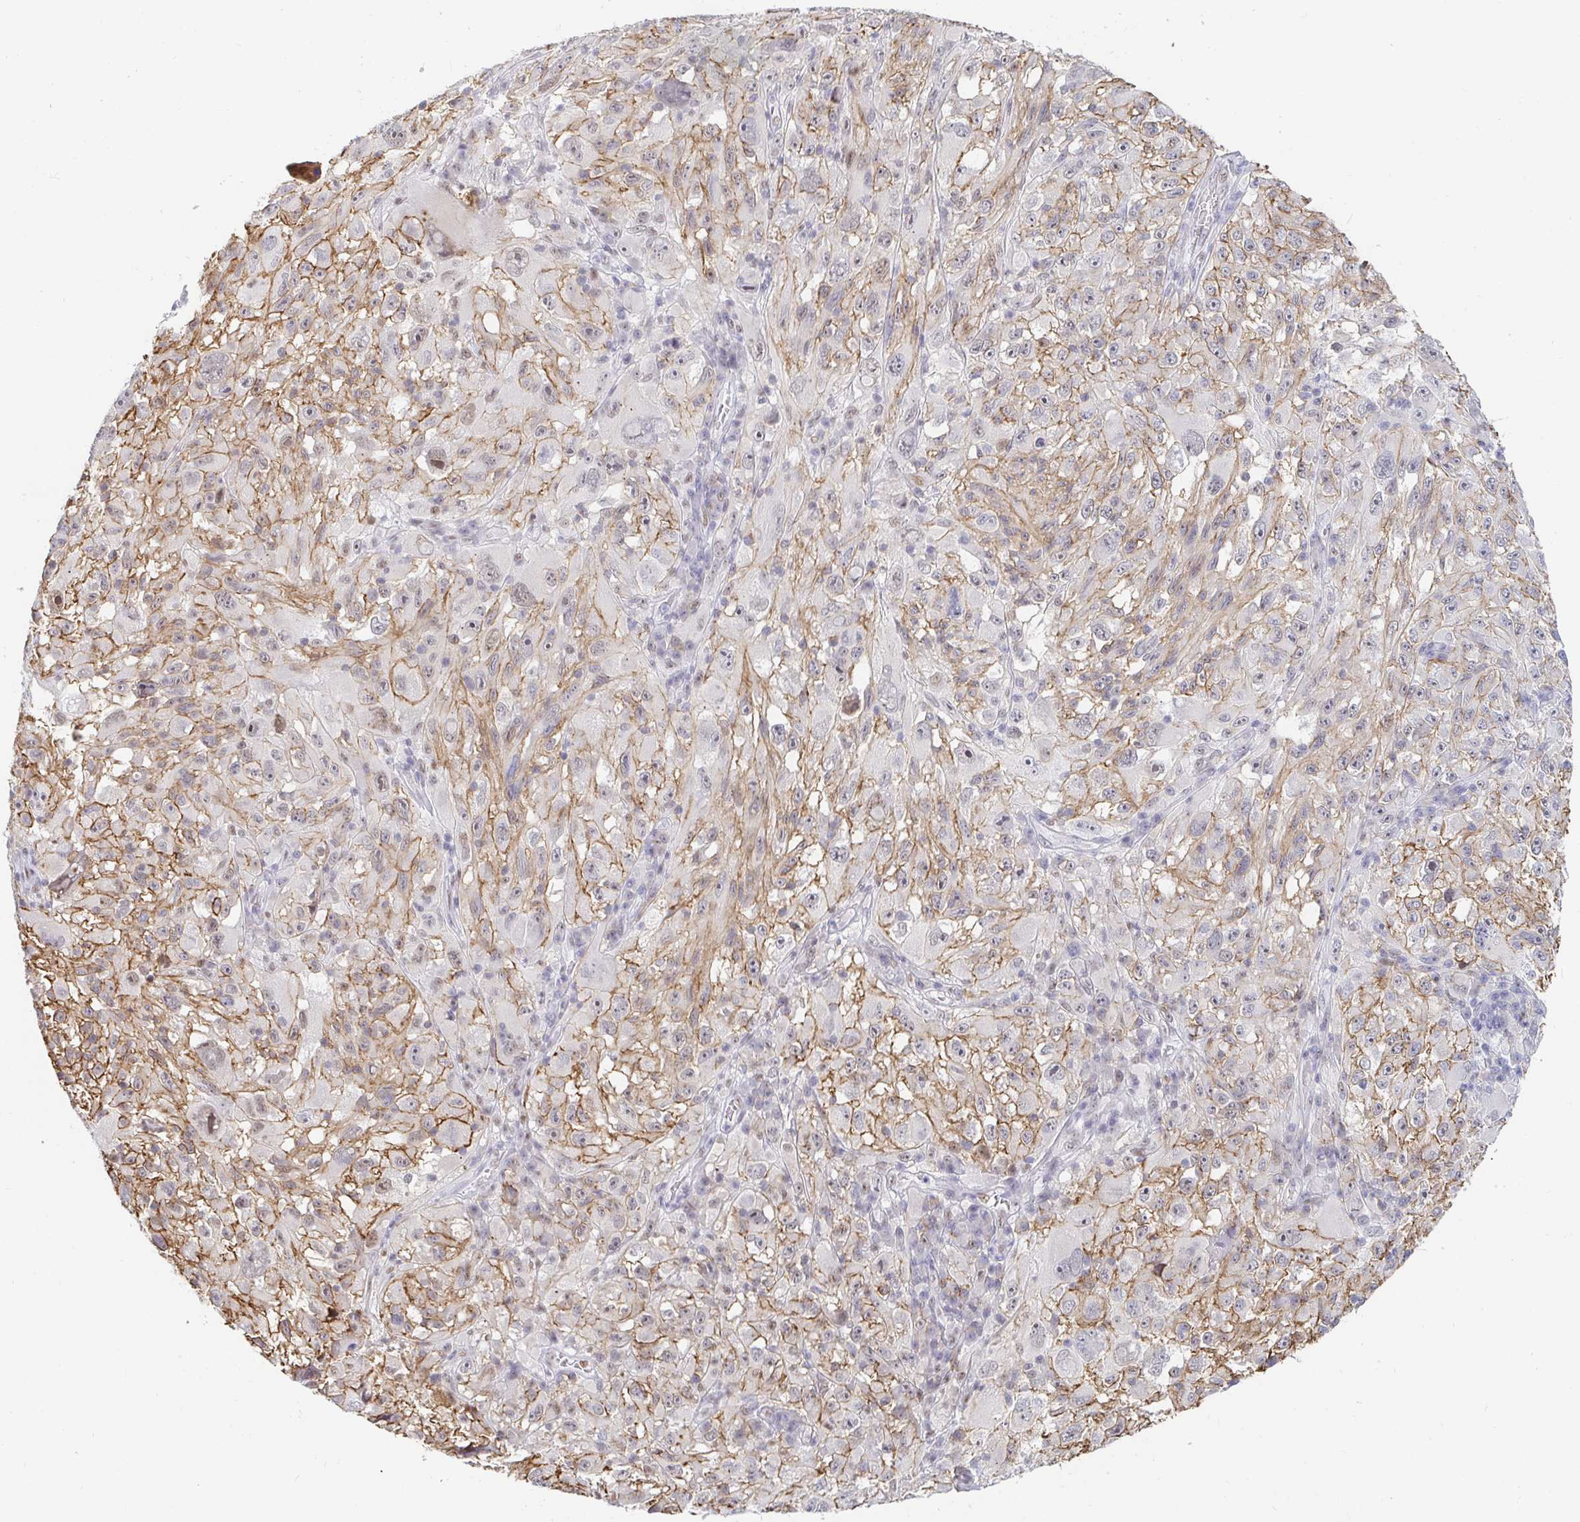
{"staining": {"intensity": "moderate", "quantity": ">75%", "location": "cytoplasmic/membranous"}, "tissue": "melanoma", "cell_type": "Tumor cells", "image_type": "cancer", "snomed": [{"axis": "morphology", "description": "Malignant melanoma, NOS"}, {"axis": "topography", "description": "Skin"}], "caption": "There is medium levels of moderate cytoplasmic/membranous positivity in tumor cells of melanoma, as demonstrated by immunohistochemical staining (brown color).", "gene": "COL28A1", "patient": {"sex": "female", "age": 71}}